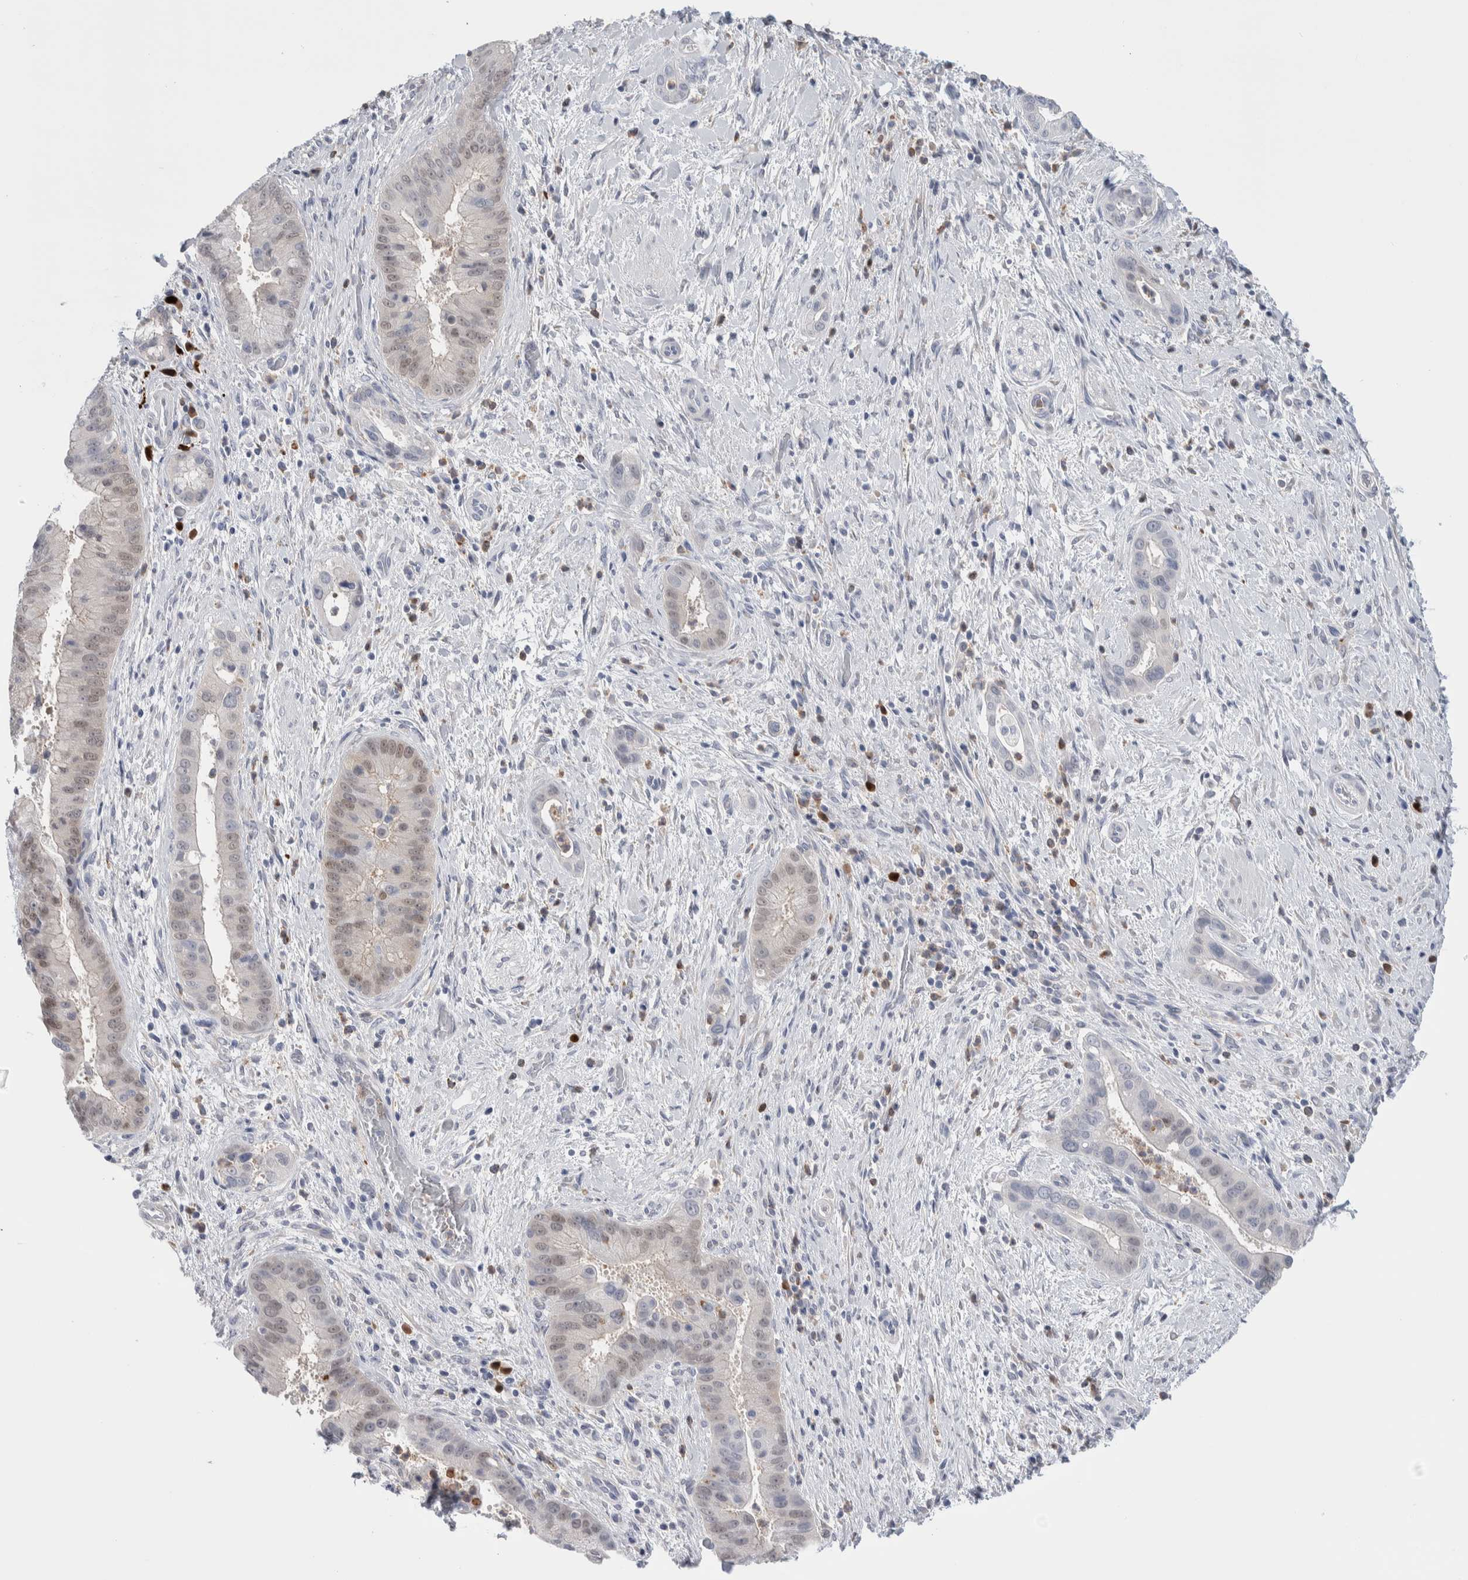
{"staining": {"intensity": "weak", "quantity": "<25%", "location": "nuclear"}, "tissue": "liver cancer", "cell_type": "Tumor cells", "image_type": "cancer", "snomed": [{"axis": "morphology", "description": "Cholangiocarcinoma"}, {"axis": "topography", "description": "Liver"}], "caption": "DAB immunohistochemical staining of liver cancer (cholangiocarcinoma) displays no significant staining in tumor cells.", "gene": "LURAP1L", "patient": {"sex": "female", "age": 54}}